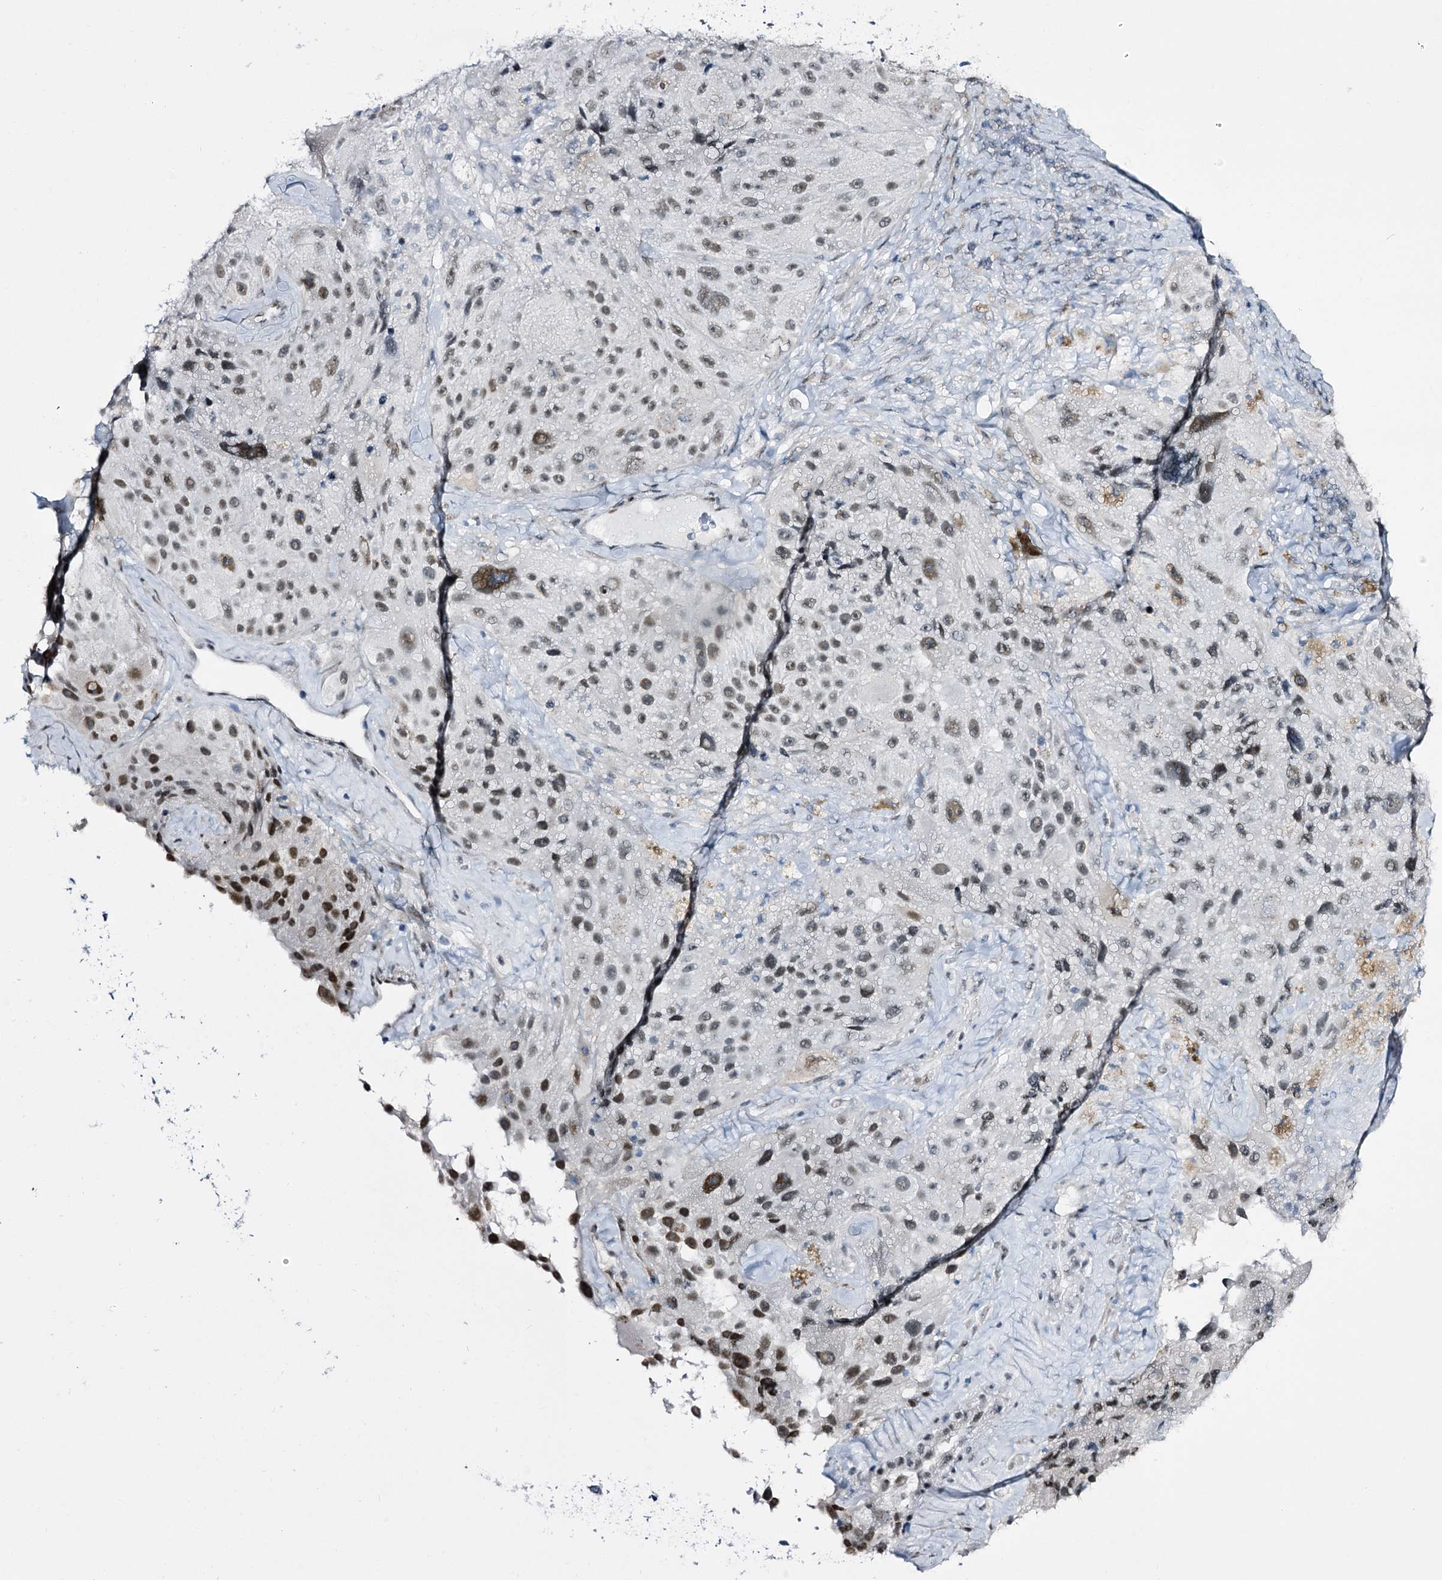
{"staining": {"intensity": "moderate", "quantity": "<25%", "location": "nuclear"}, "tissue": "melanoma", "cell_type": "Tumor cells", "image_type": "cancer", "snomed": [{"axis": "morphology", "description": "Malignant melanoma, Metastatic site"}, {"axis": "topography", "description": "Lymph node"}], "caption": "Malignant melanoma (metastatic site) tissue exhibits moderate nuclear expression in approximately <25% of tumor cells, visualized by immunohistochemistry. (IHC, brightfield microscopy, high magnification).", "gene": "RBM15B", "patient": {"sex": "male", "age": 62}}